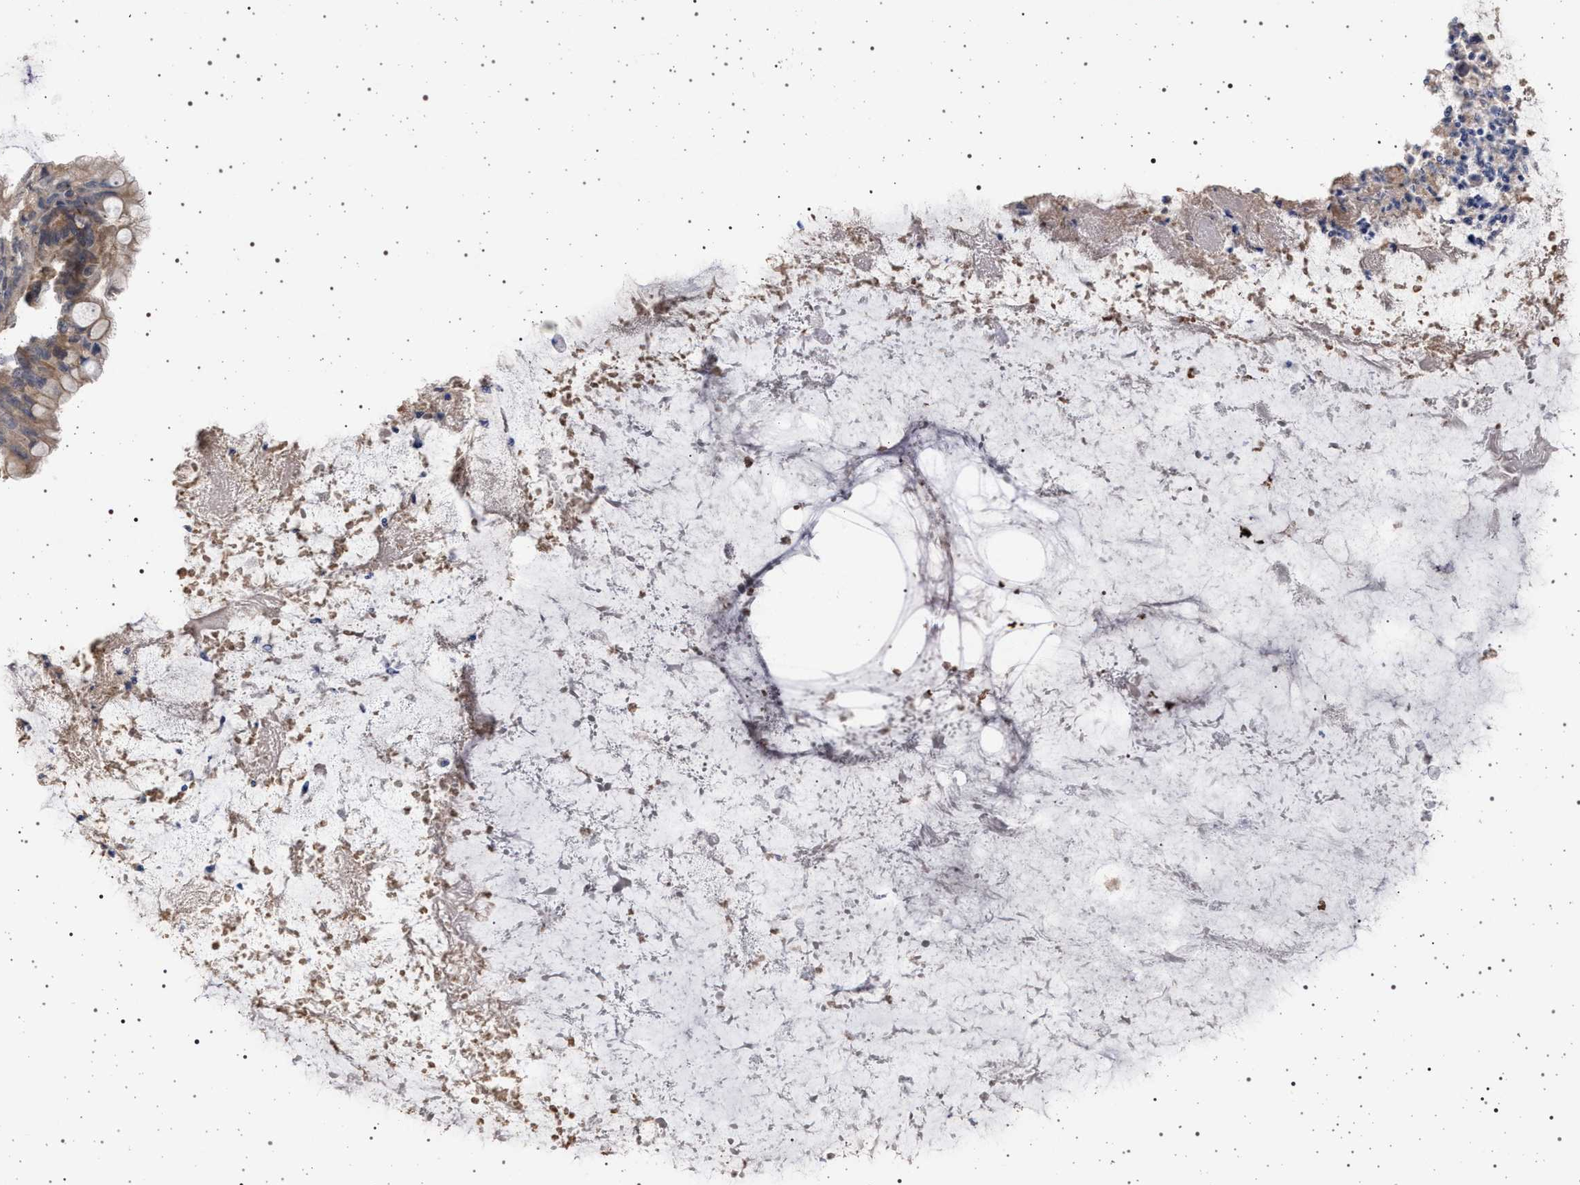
{"staining": {"intensity": "moderate", "quantity": "25%-75%", "location": "cytoplasmic/membranous"}, "tissue": "ovarian cancer", "cell_type": "Tumor cells", "image_type": "cancer", "snomed": [{"axis": "morphology", "description": "Cystadenocarcinoma, mucinous, NOS"}, {"axis": "topography", "description": "Ovary"}], "caption": "Protein positivity by immunohistochemistry reveals moderate cytoplasmic/membranous staining in approximately 25%-75% of tumor cells in ovarian cancer.", "gene": "IFT20", "patient": {"sex": "female", "age": 80}}